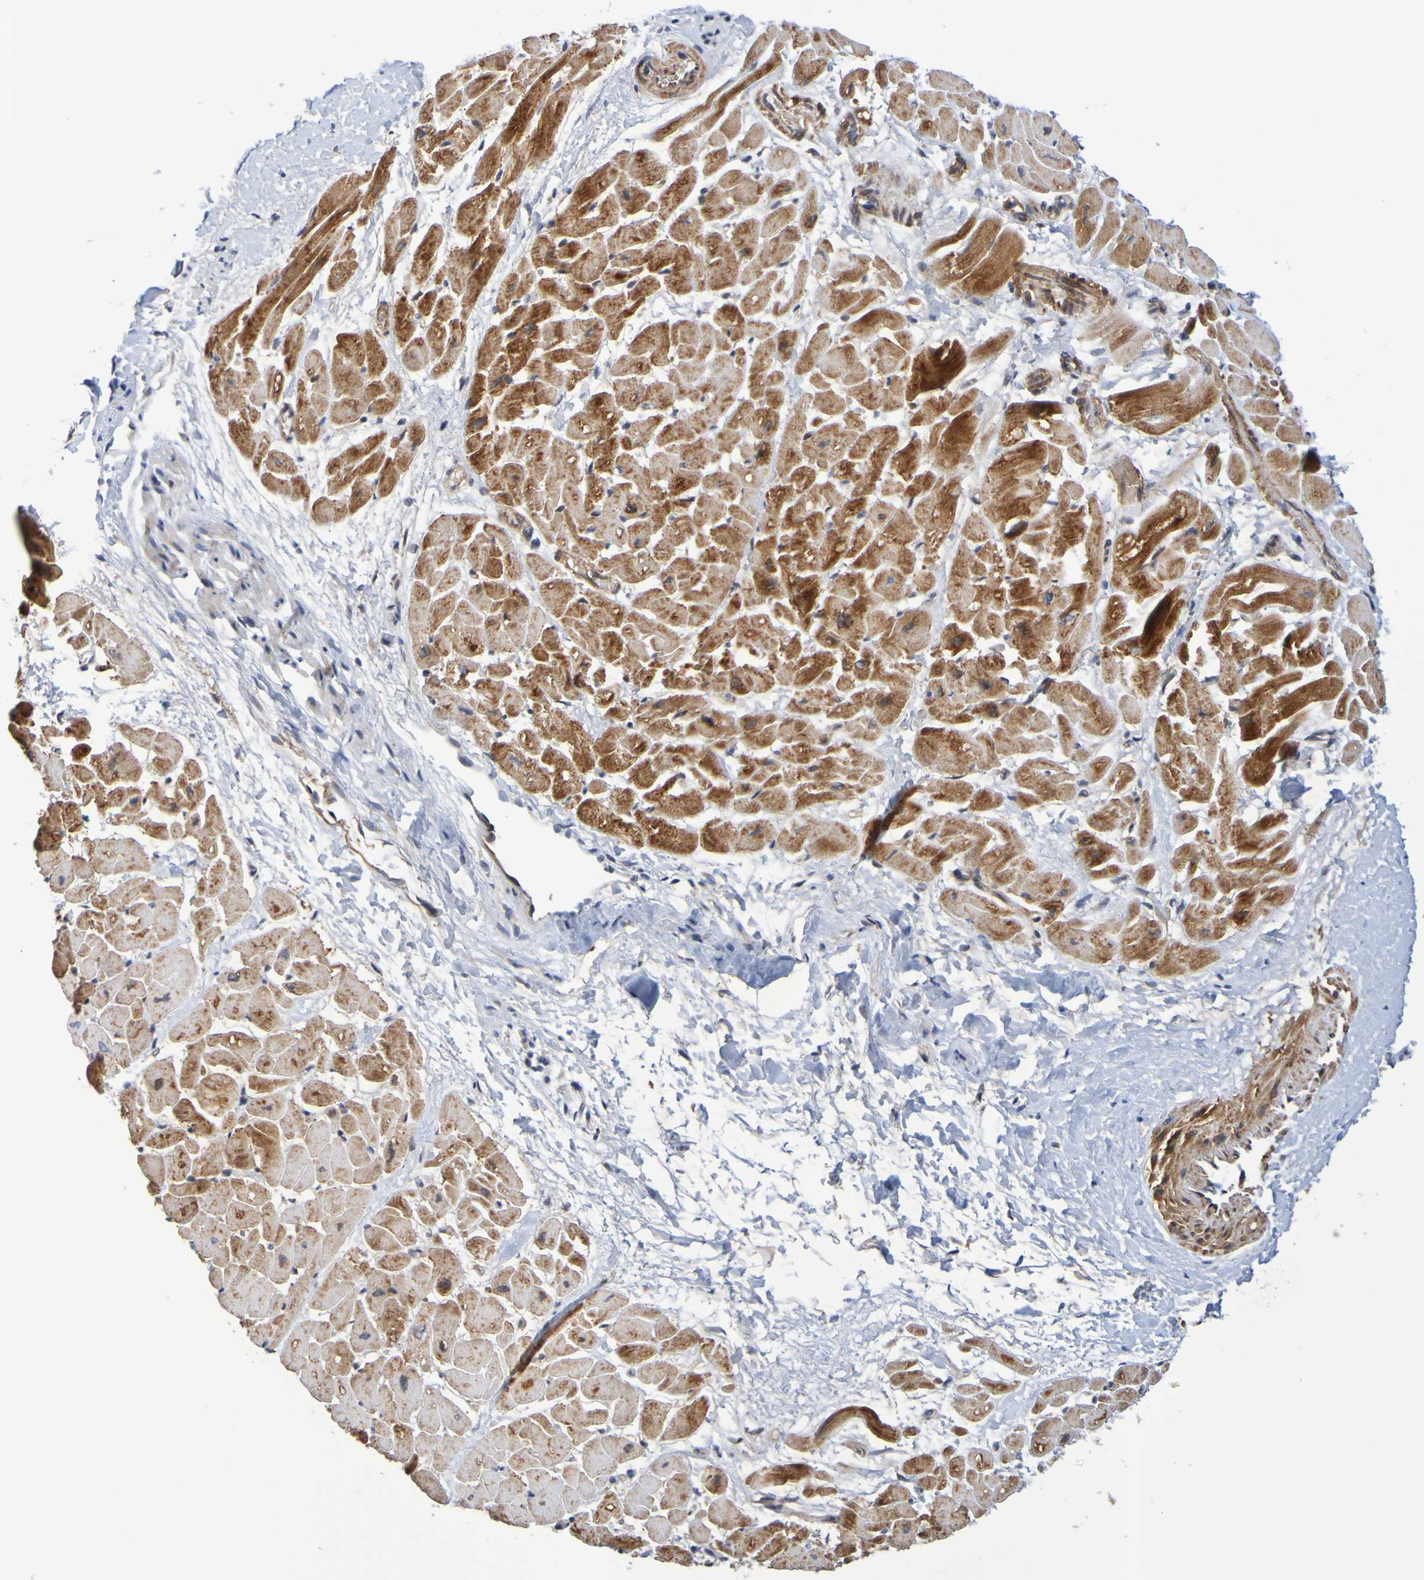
{"staining": {"intensity": "strong", "quantity": ">75%", "location": "cytoplasmic/membranous"}, "tissue": "heart muscle", "cell_type": "Cardiomyocytes", "image_type": "normal", "snomed": [{"axis": "morphology", "description": "Normal tissue, NOS"}, {"axis": "topography", "description": "Heart"}], "caption": "The image displays staining of unremarkable heart muscle, revealing strong cytoplasmic/membranous protein expression (brown color) within cardiomyocytes.", "gene": "CCDC51", "patient": {"sex": "male", "age": 45}}